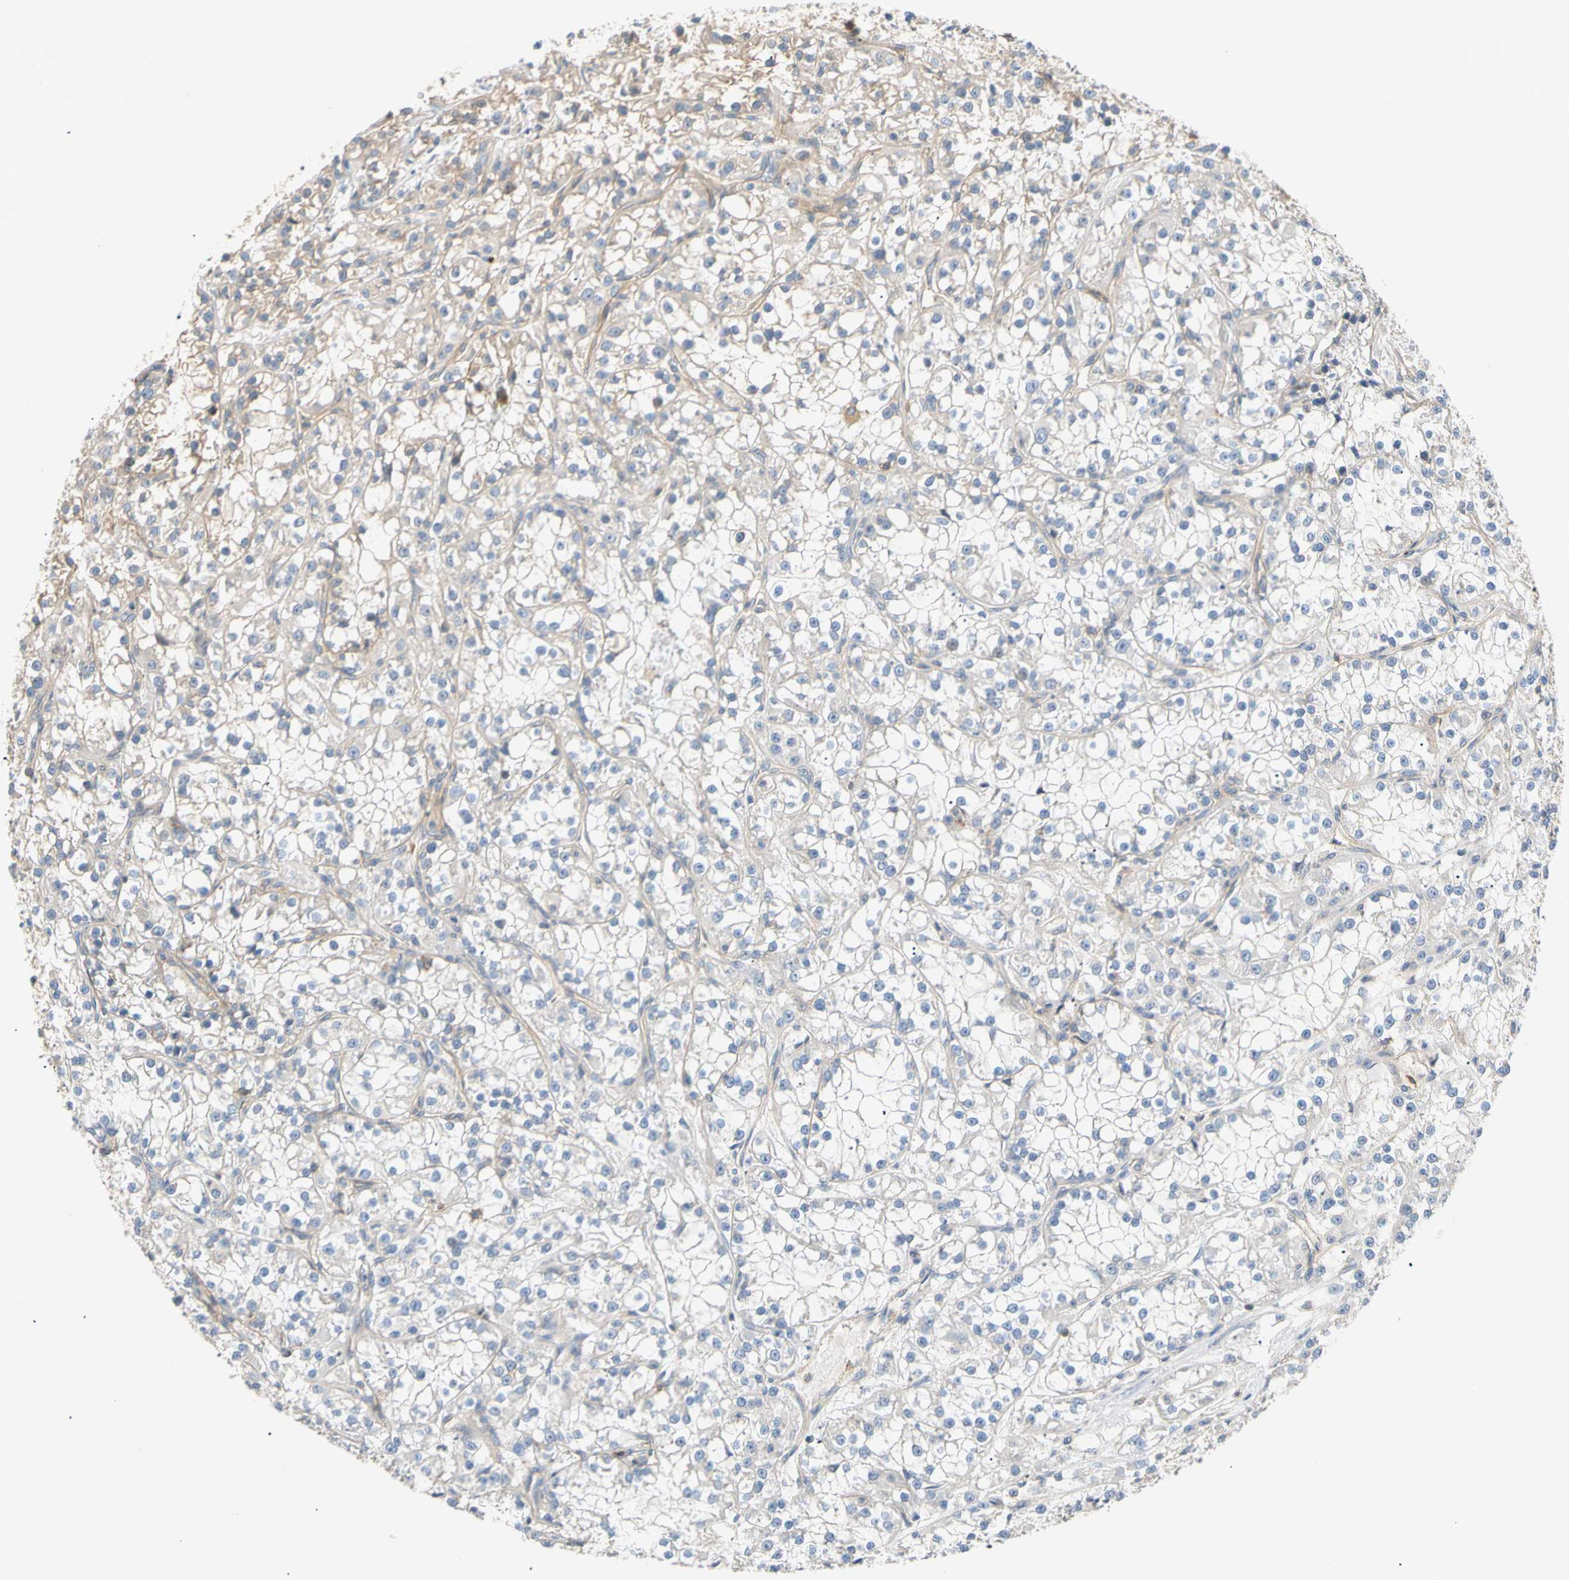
{"staining": {"intensity": "weak", "quantity": "25%-75%", "location": "cytoplasmic/membranous"}, "tissue": "renal cancer", "cell_type": "Tumor cells", "image_type": "cancer", "snomed": [{"axis": "morphology", "description": "Adenocarcinoma, NOS"}, {"axis": "topography", "description": "Kidney"}], "caption": "Immunohistochemical staining of renal cancer demonstrates low levels of weak cytoplasmic/membranous staining in approximately 25%-75% of tumor cells. The protein of interest is stained brown, and the nuclei are stained in blue (DAB IHC with brightfield microscopy, high magnification).", "gene": "TNFRSF18", "patient": {"sex": "female", "age": 52}}